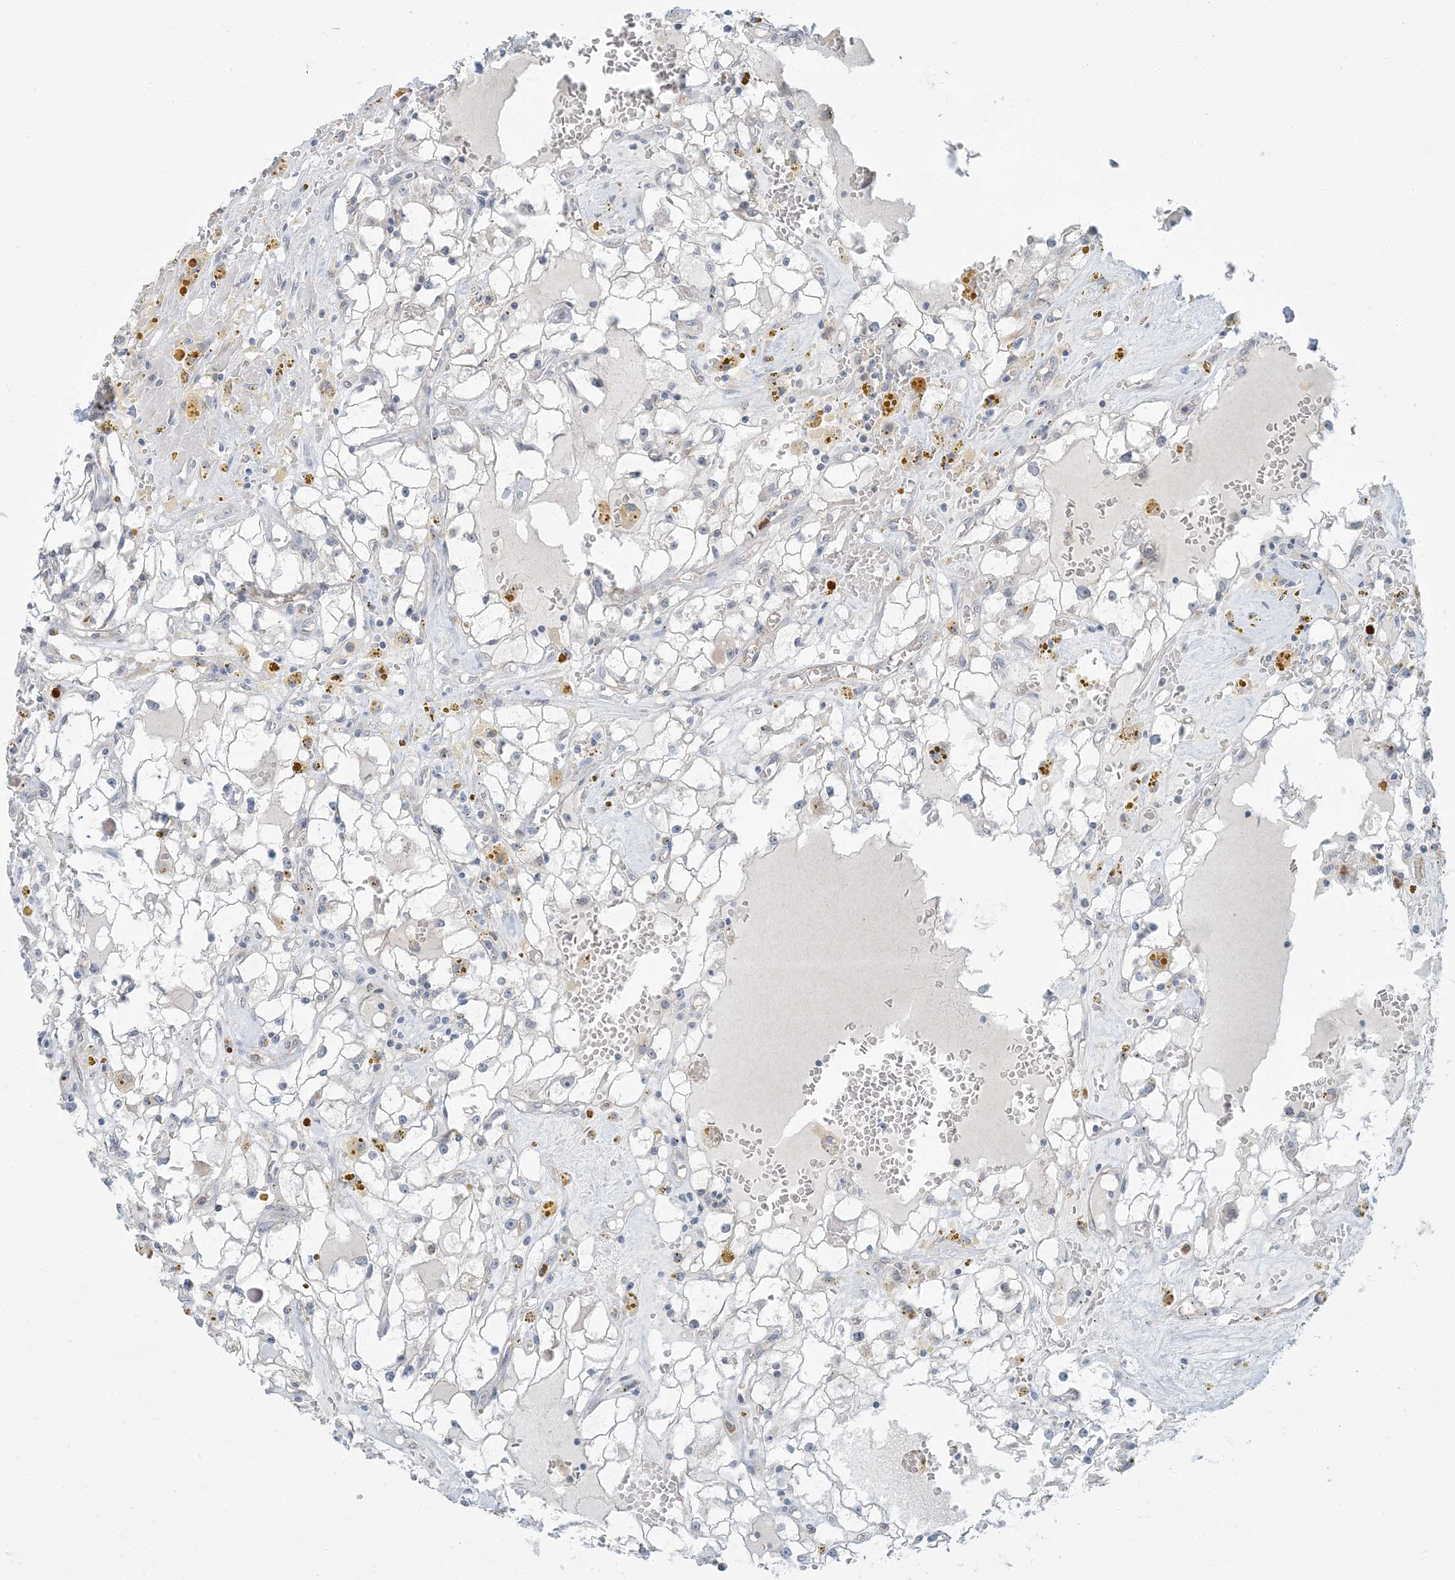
{"staining": {"intensity": "negative", "quantity": "none", "location": "none"}, "tissue": "renal cancer", "cell_type": "Tumor cells", "image_type": "cancer", "snomed": [{"axis": "morphology", "description": "Adenocarcinoma, NOS"}, {"axis": "topography", "description": "Kidney"}], "caption": "Tumor cells are negative for brown protein staining in renal cancer (adenocarcinoma).", "gene": "EPHA4", "patient": {"sex": "male", "age": 56}}